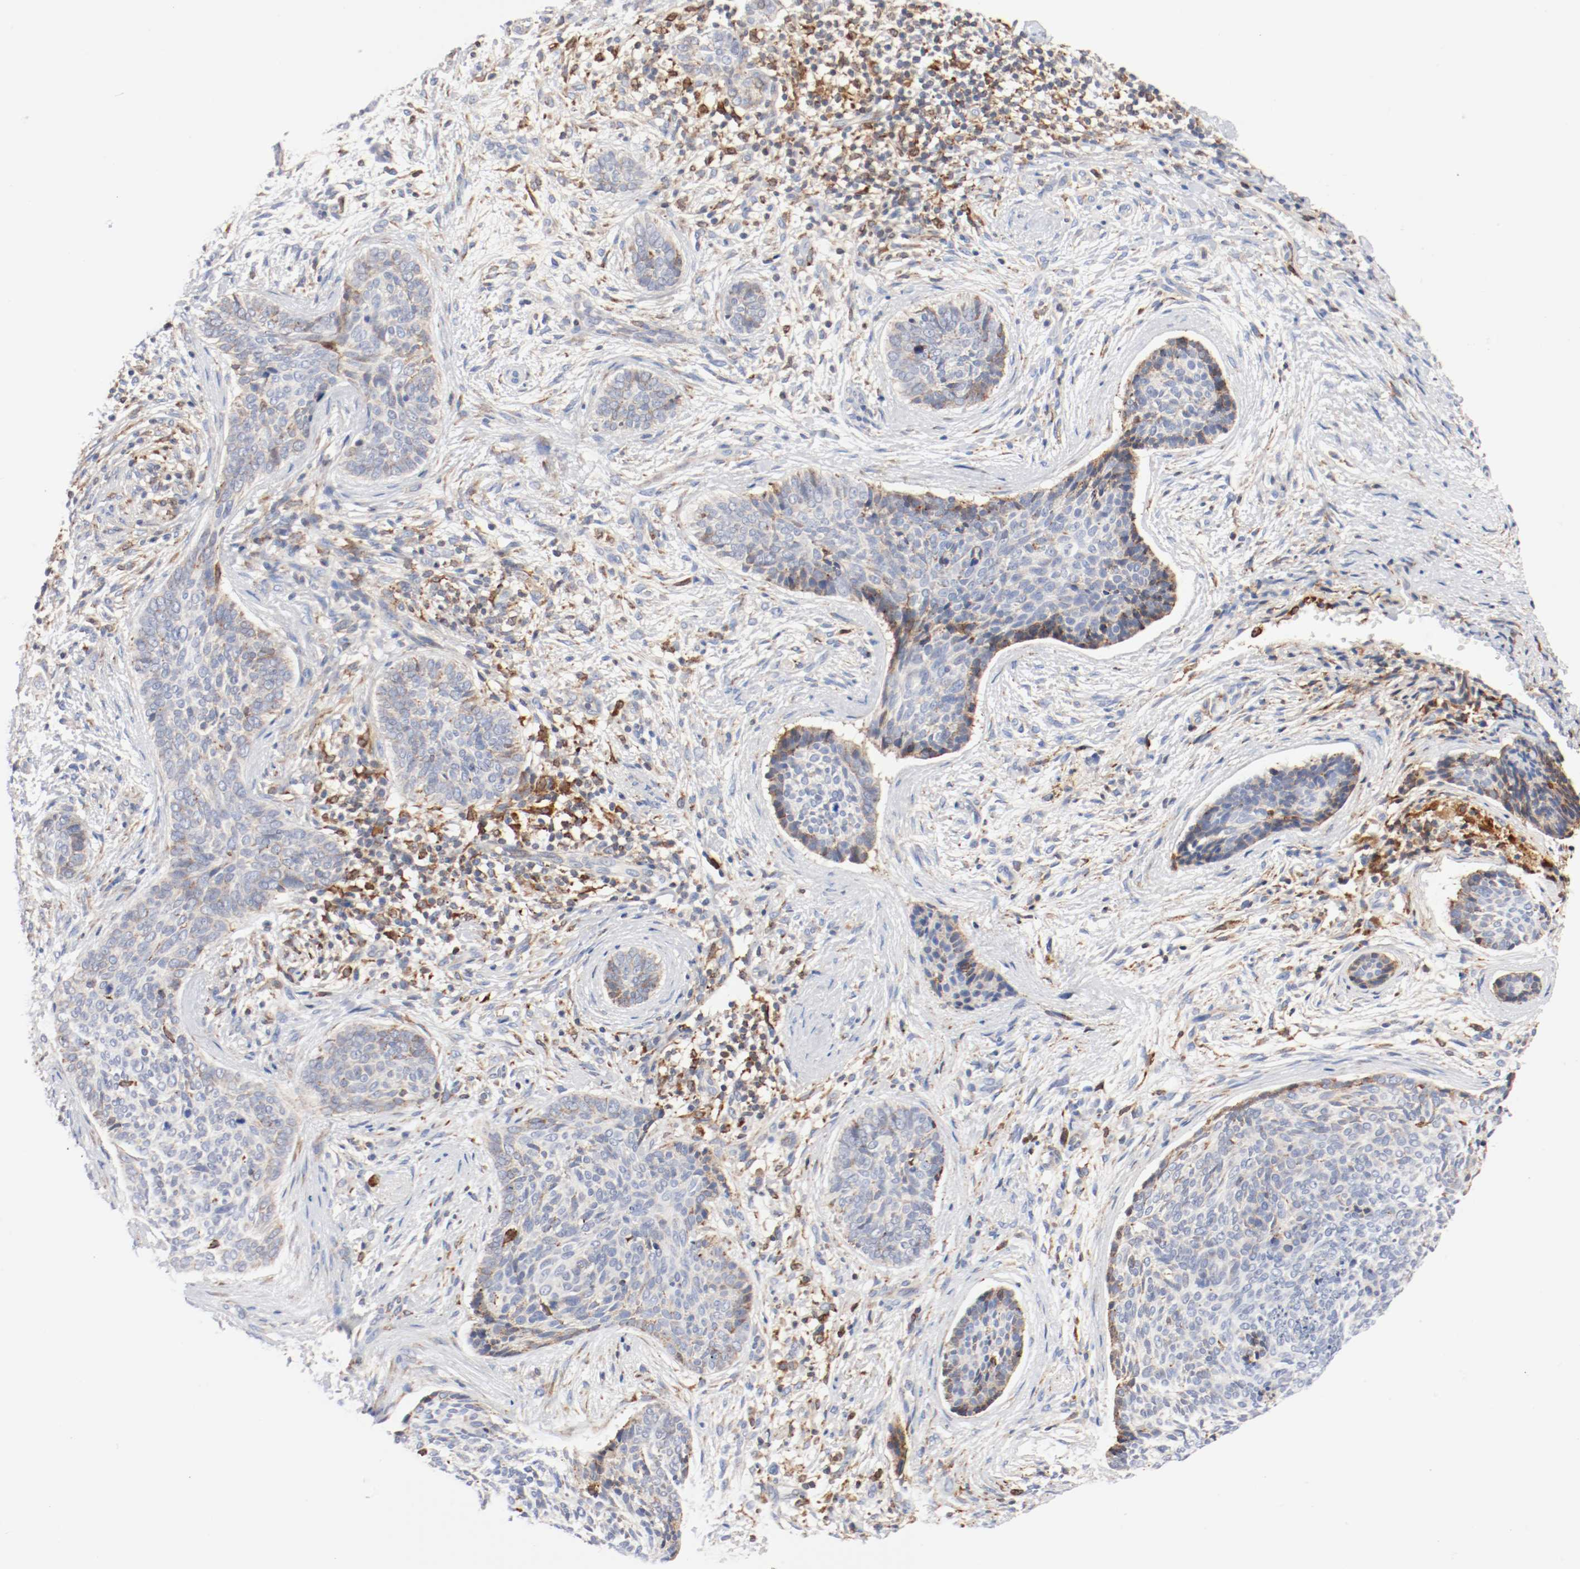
{"staining": {"intensity": "moderate", "quantity": "<25%", "location": "cytoplasmic/membranous"}, "tissue": "skin cancer", "cell_type": "Tumor cells", "image_type": "cancer", "snomed": [{"axis": "morphology", "description": "Normal tissue, NOS"}, {"axis": "morphology", "description": "Basal cell carcinoma"}, {"axis": "topography", "description": "Skin"}], "caption": "Brown immunohistochemical staining in human skin cancer shows moderate cytoplasmic/membranous positivity in about <25% of tumor cells.", "gene": "PDPK1", "patient": {"sex": "female", "age": 57}}